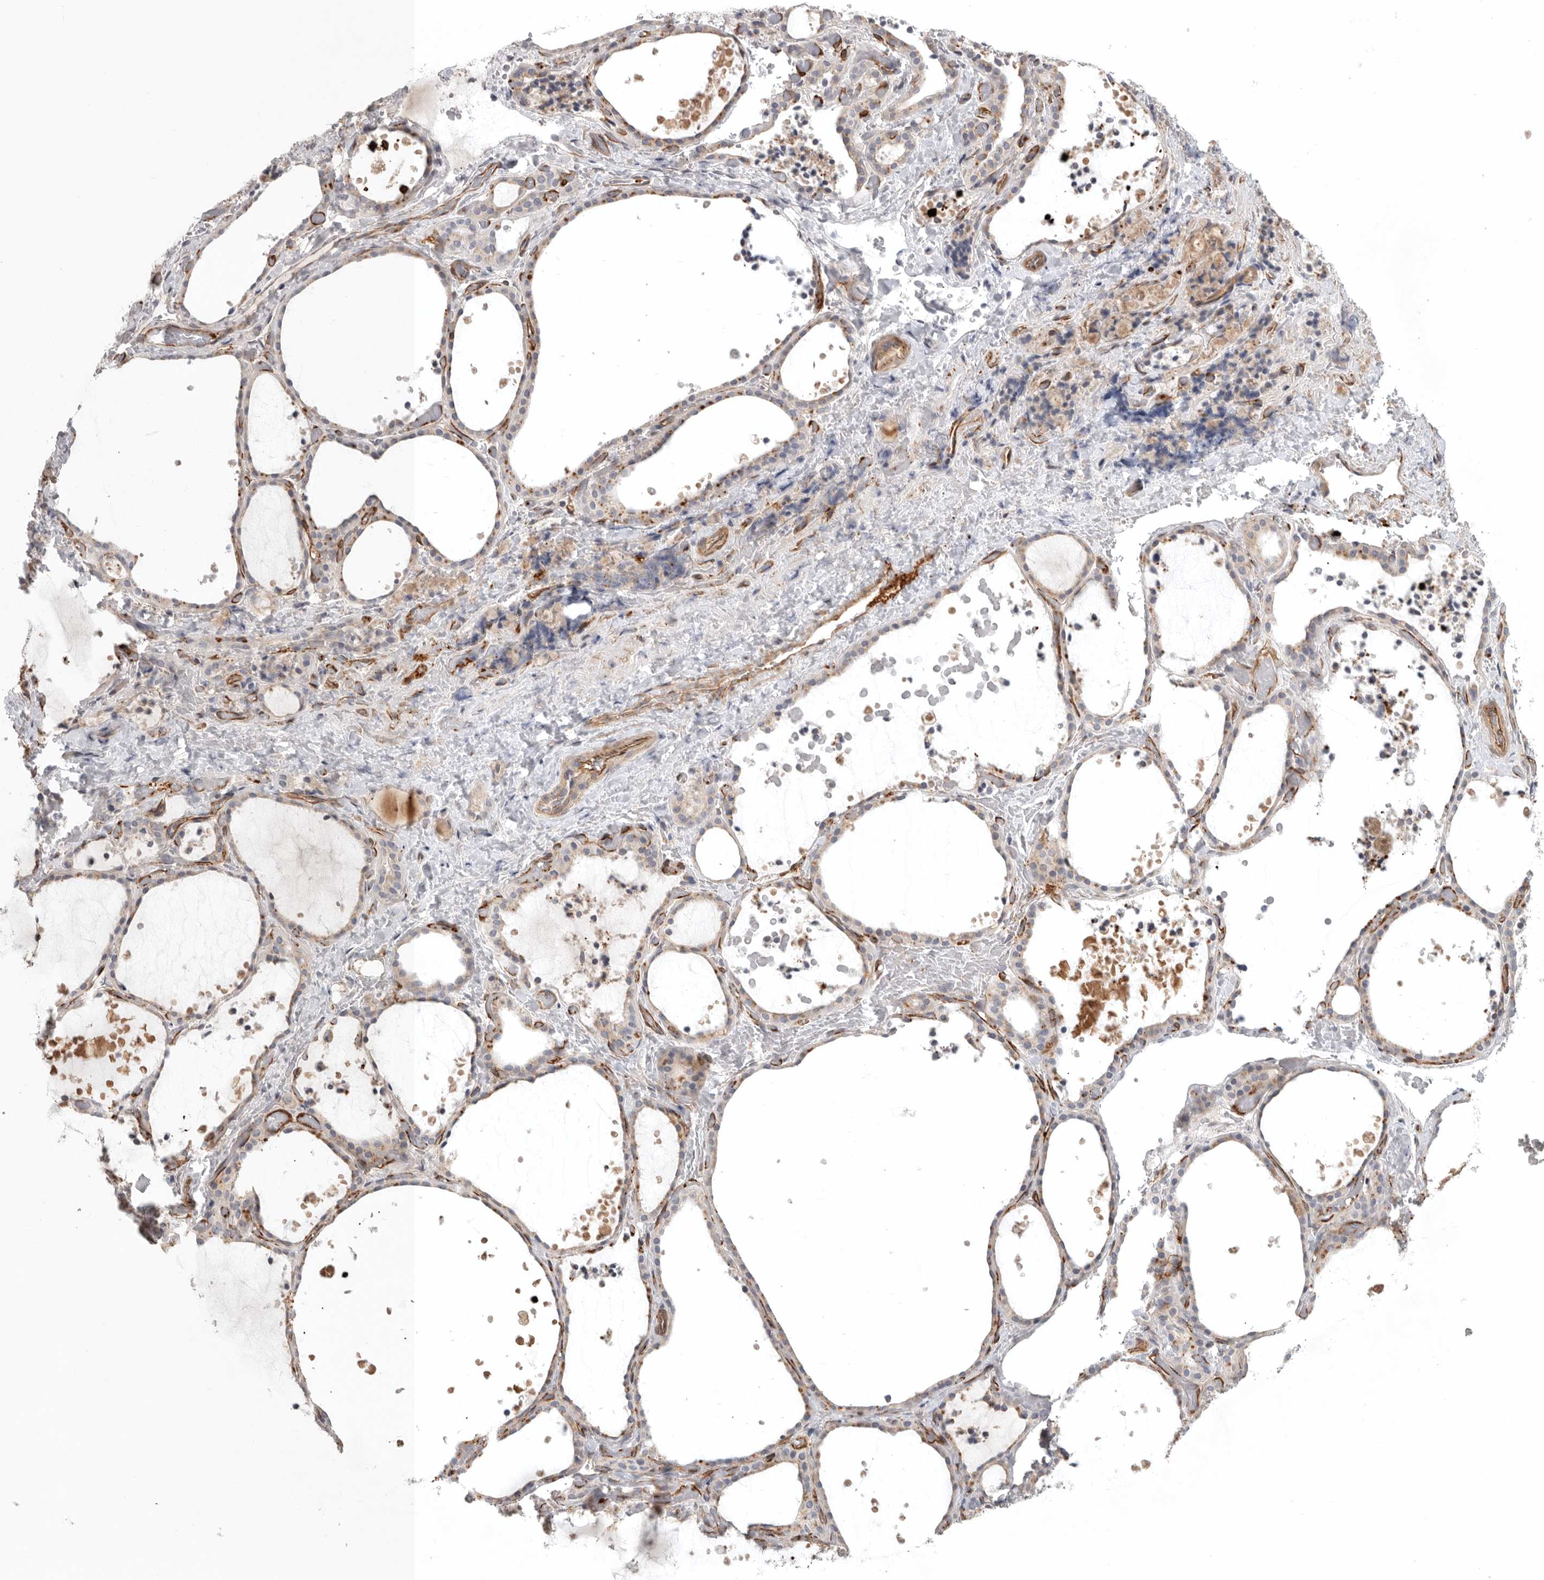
{"staining": {"intensity": "weak", "quantity": "25%-75%", "location": "cytoplasmic/membranous"}, "tissue": "thyroid gland", "cell_type": "Glandular cells", "image_type": "normal", "snomed": [{"axis": "morphology", "description": "Normal tissue, NOS"}, {"axis": "topography", "description": "Thyroid gland"}], "caption": "Immunohistochemistry (IHC) photomicrograph of benign thyroid gland: thyroid gland stained using immunohistochemistry reveals low levels of weak protein expression localized specifically in the cytoplasmic/membranous of glandular cells, appearing as a cytoplasmic/membranous brown color.", "gene": "LONRF1", "patient": {"sex": "female", "age": 44}}